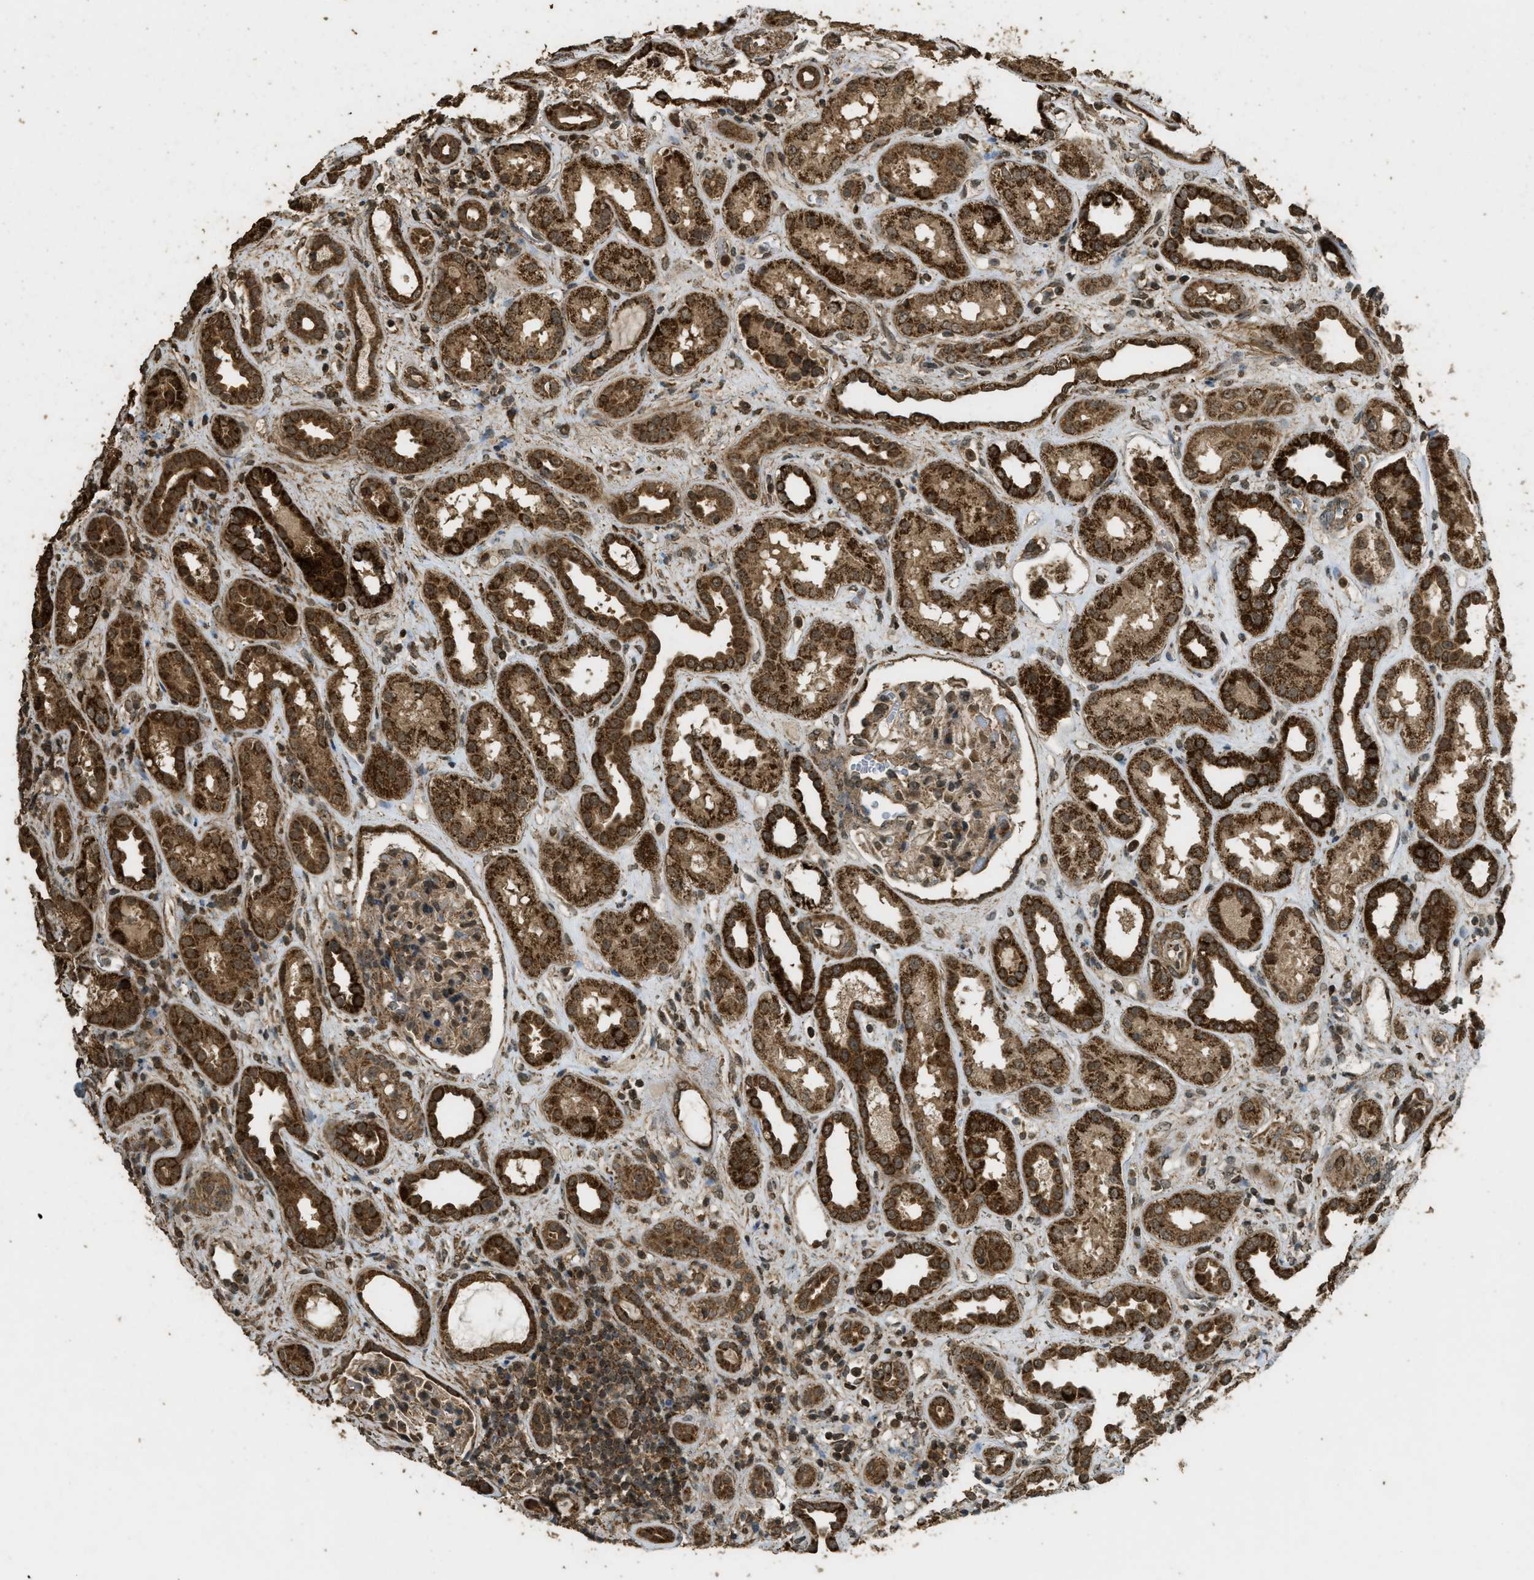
{"staining": {"intensity": "weak", "quantity": ">75%", "location": "cytoplasmic/membranous,nuclear"}, "tissue": "kidney", "cell_type": "Cells in glomeruli", "image_type": "normal", "snomed": [{"axis": "morphology", "description": "Normal tissue, NOS"}, {"axis": "topography", "description": "Kidney"}], "caption": "This is a histology image of IHC staining of unremarkable kidney, which shows weak expression in the cytoplasmic/membranous,nuclear of cells in glomeruli.", "gene": "CTPS1", "patient": {"sex": "male", "age": 59}}